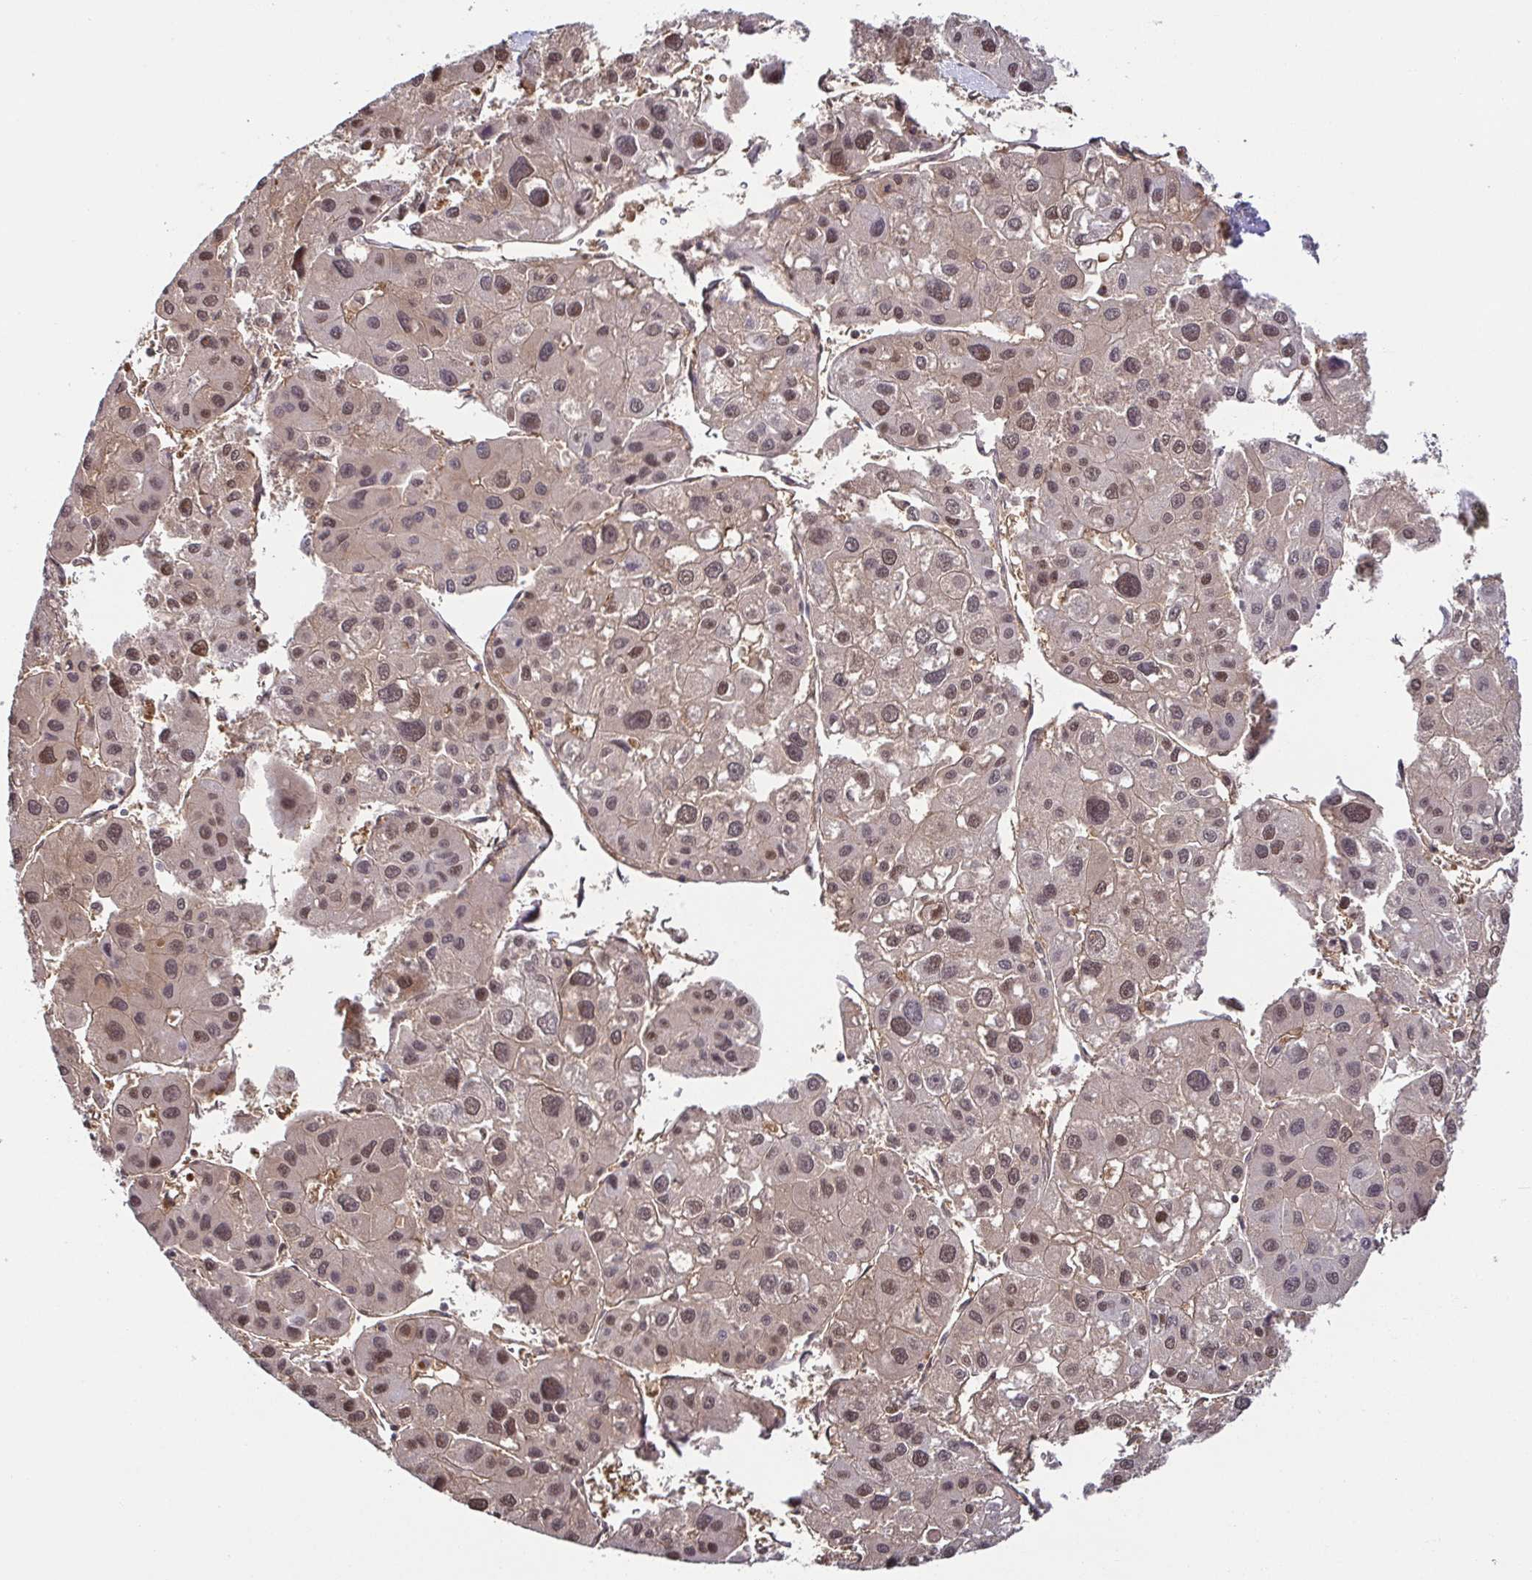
{"staining": {"intensity": "moderate", "quantity": ">75%", "location": "cytoplasmic/membranous,nuclear"}, "tissue": "liver cancer", "cell_type": "Tumor cells", "image_type": "cancer", "snomed": [{"axis": "morphology", "description": "Carcinoma, Hepatocellular, NOS"}, {"axis": "topography", "description": "Liver"}], "caption": "Liver cancer (hepatocellular carcinoma) stained with a brown dye reveals moderate cytoplasmic/membranous and nuclear positive expression in approximately >75% of tumor cells.", "gene": "PSMB9", "patient": {"sex": "male", "age": 73}}